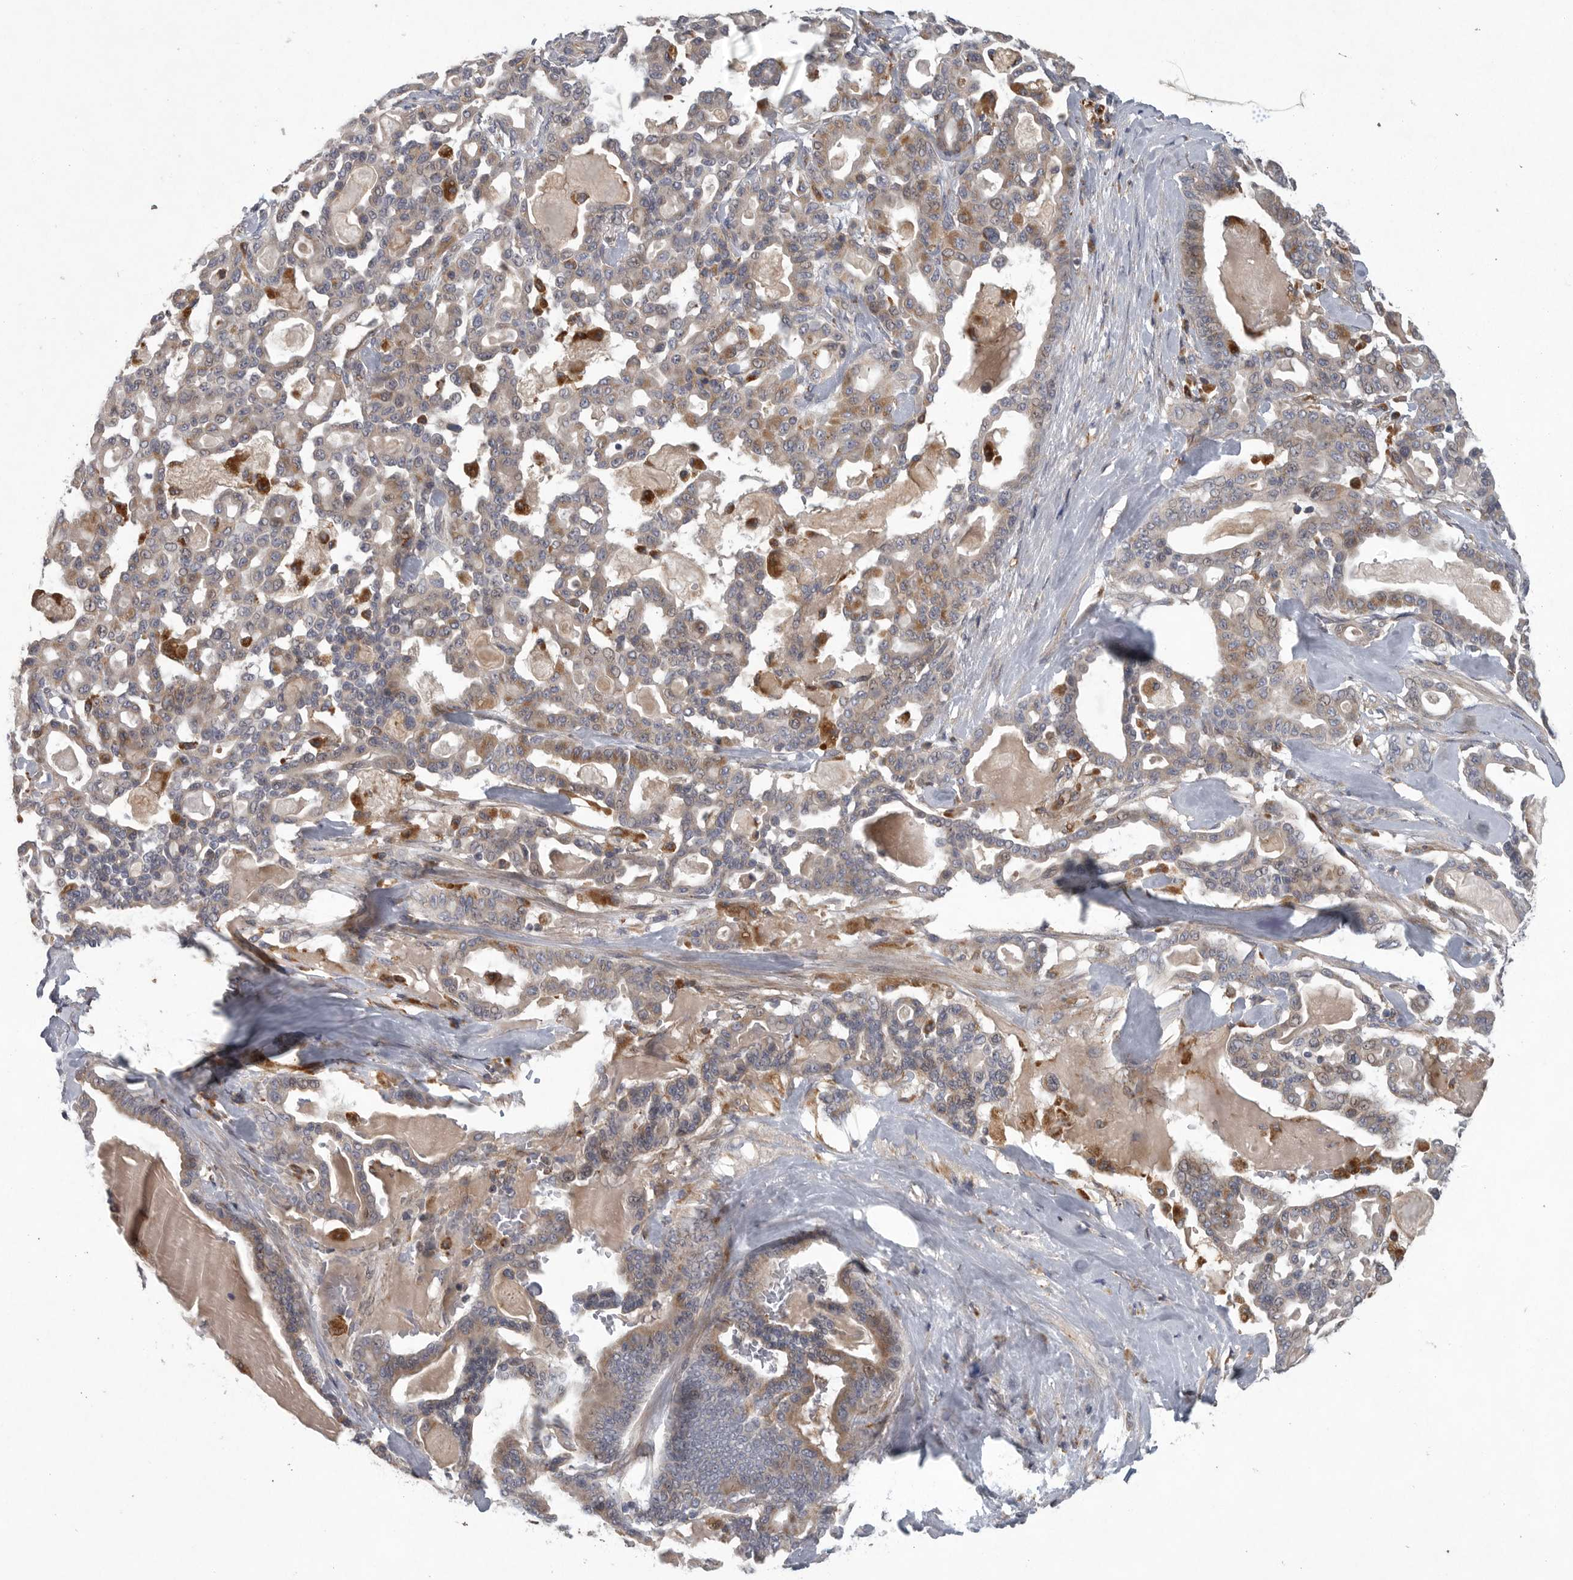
{"staining": {"intensity": "moderate", "quantity": ">75%", "location": "cytoplasmic/membranous"}, "tissue": "pancreatic cancer", "cell_type": "Tumor cells", "image_type": "cancer", "snomed": [{"axis": "morphology", "description": "Adenocarcinoma, NOS"}, {"axis": "topography", "description": "Pancreas"}], "caption": "Immunohistochemical staining of human pancreatic cancer shows moderate cytoplasmic/membranous protein positivity in approximately >75% of tumor cells.", "gene": "LAMTOR3", "patient": {"sex": "male", "age": 63}}